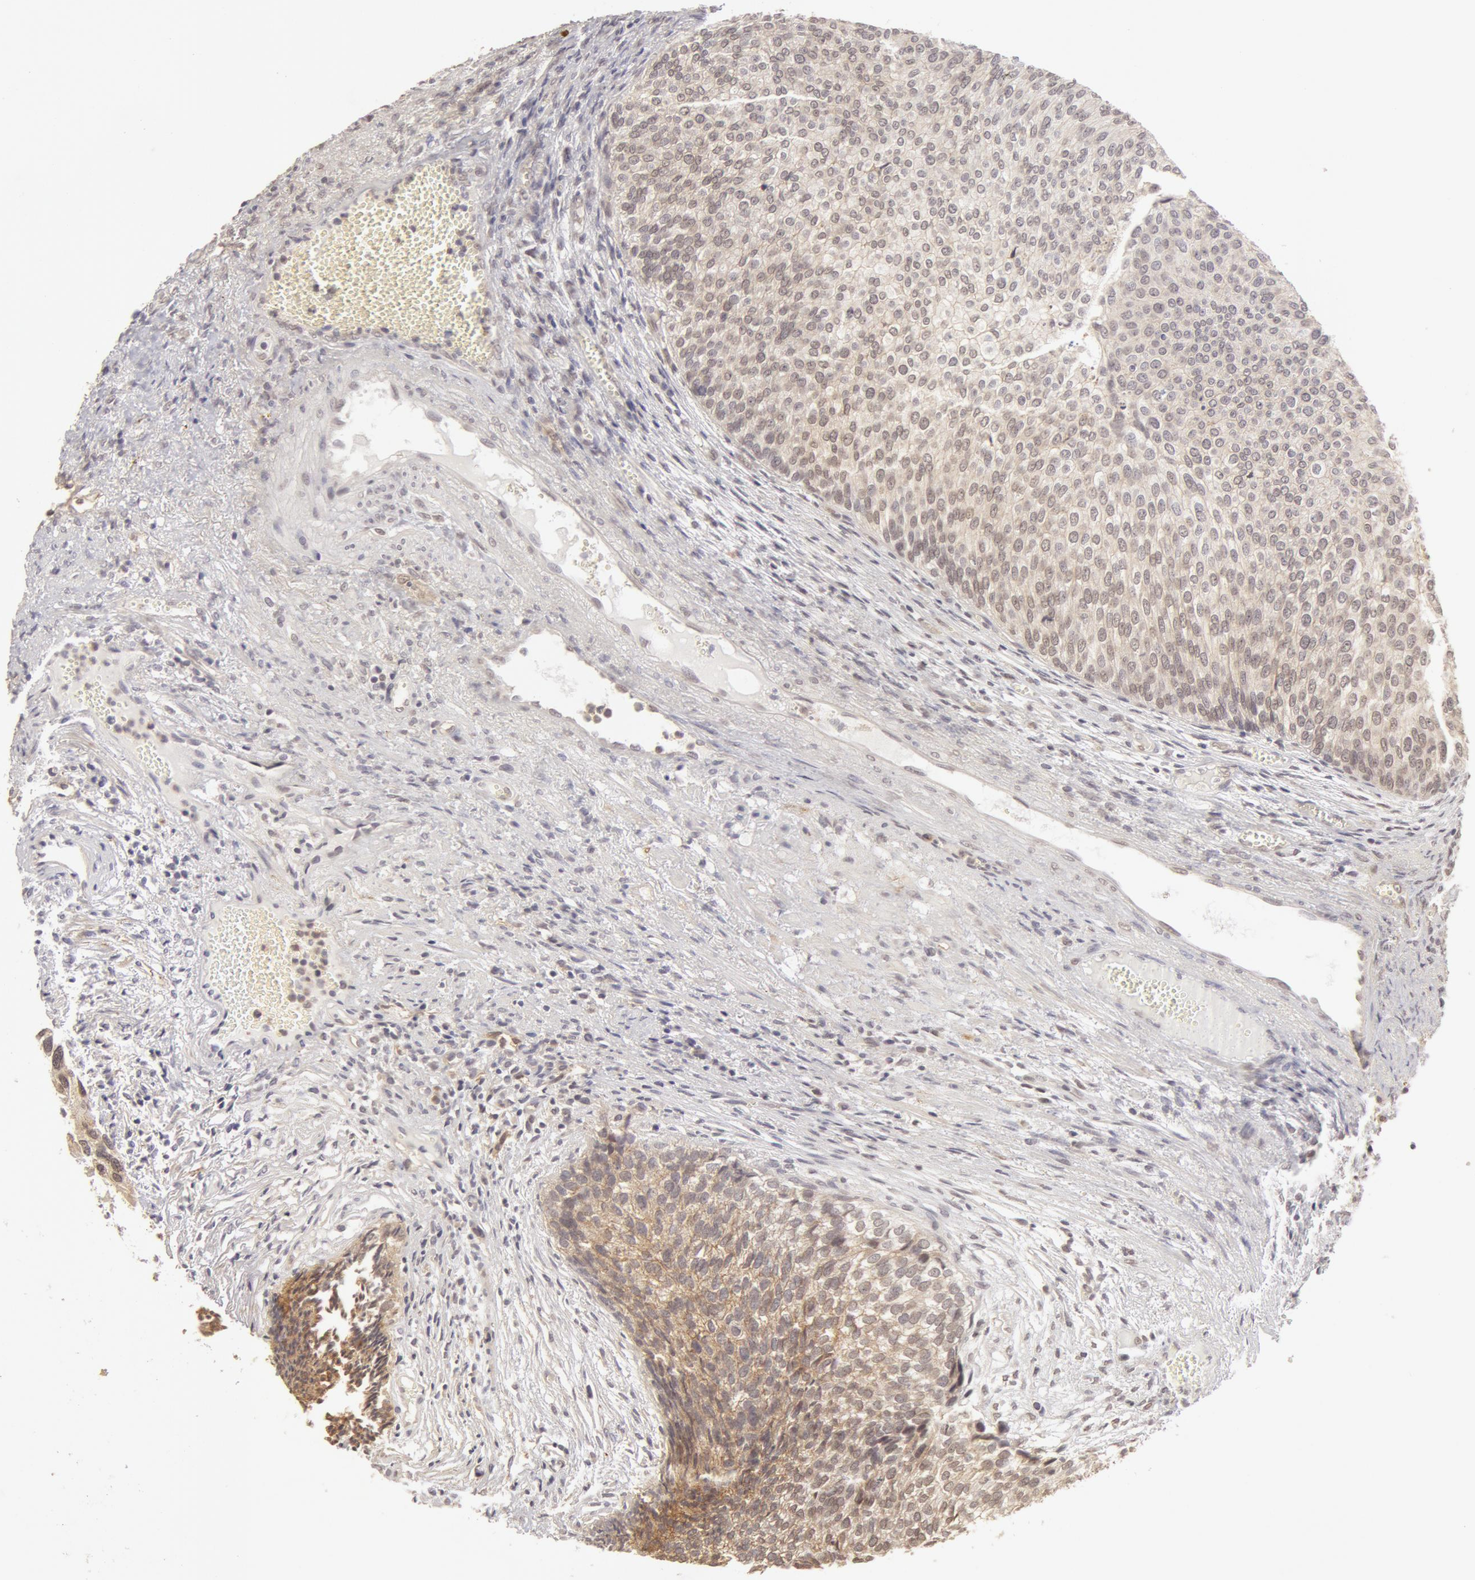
{"staining": {"intensity": "moderate", "quantity": "25%-75%", "location": "cytoplasmic/membranous"}, "tissue": "urothelial cancer", "cell_type": "Tumor cells", "image_type": "cancer", "snomed": [{"axis": "morphology", "description": "Urothelial carcinoma, Low grade"}, {"axis": "topography", "description": "Urinary bladder"}], "caption": "Human urothelial cancer stained for a protein (brown) demonstrates moderate cytoplasmic/membranous positive expression in about 25%-75% of tumor cells.", "gene": "ADAM10", "patient": {"sex": "male", "age": 84}}